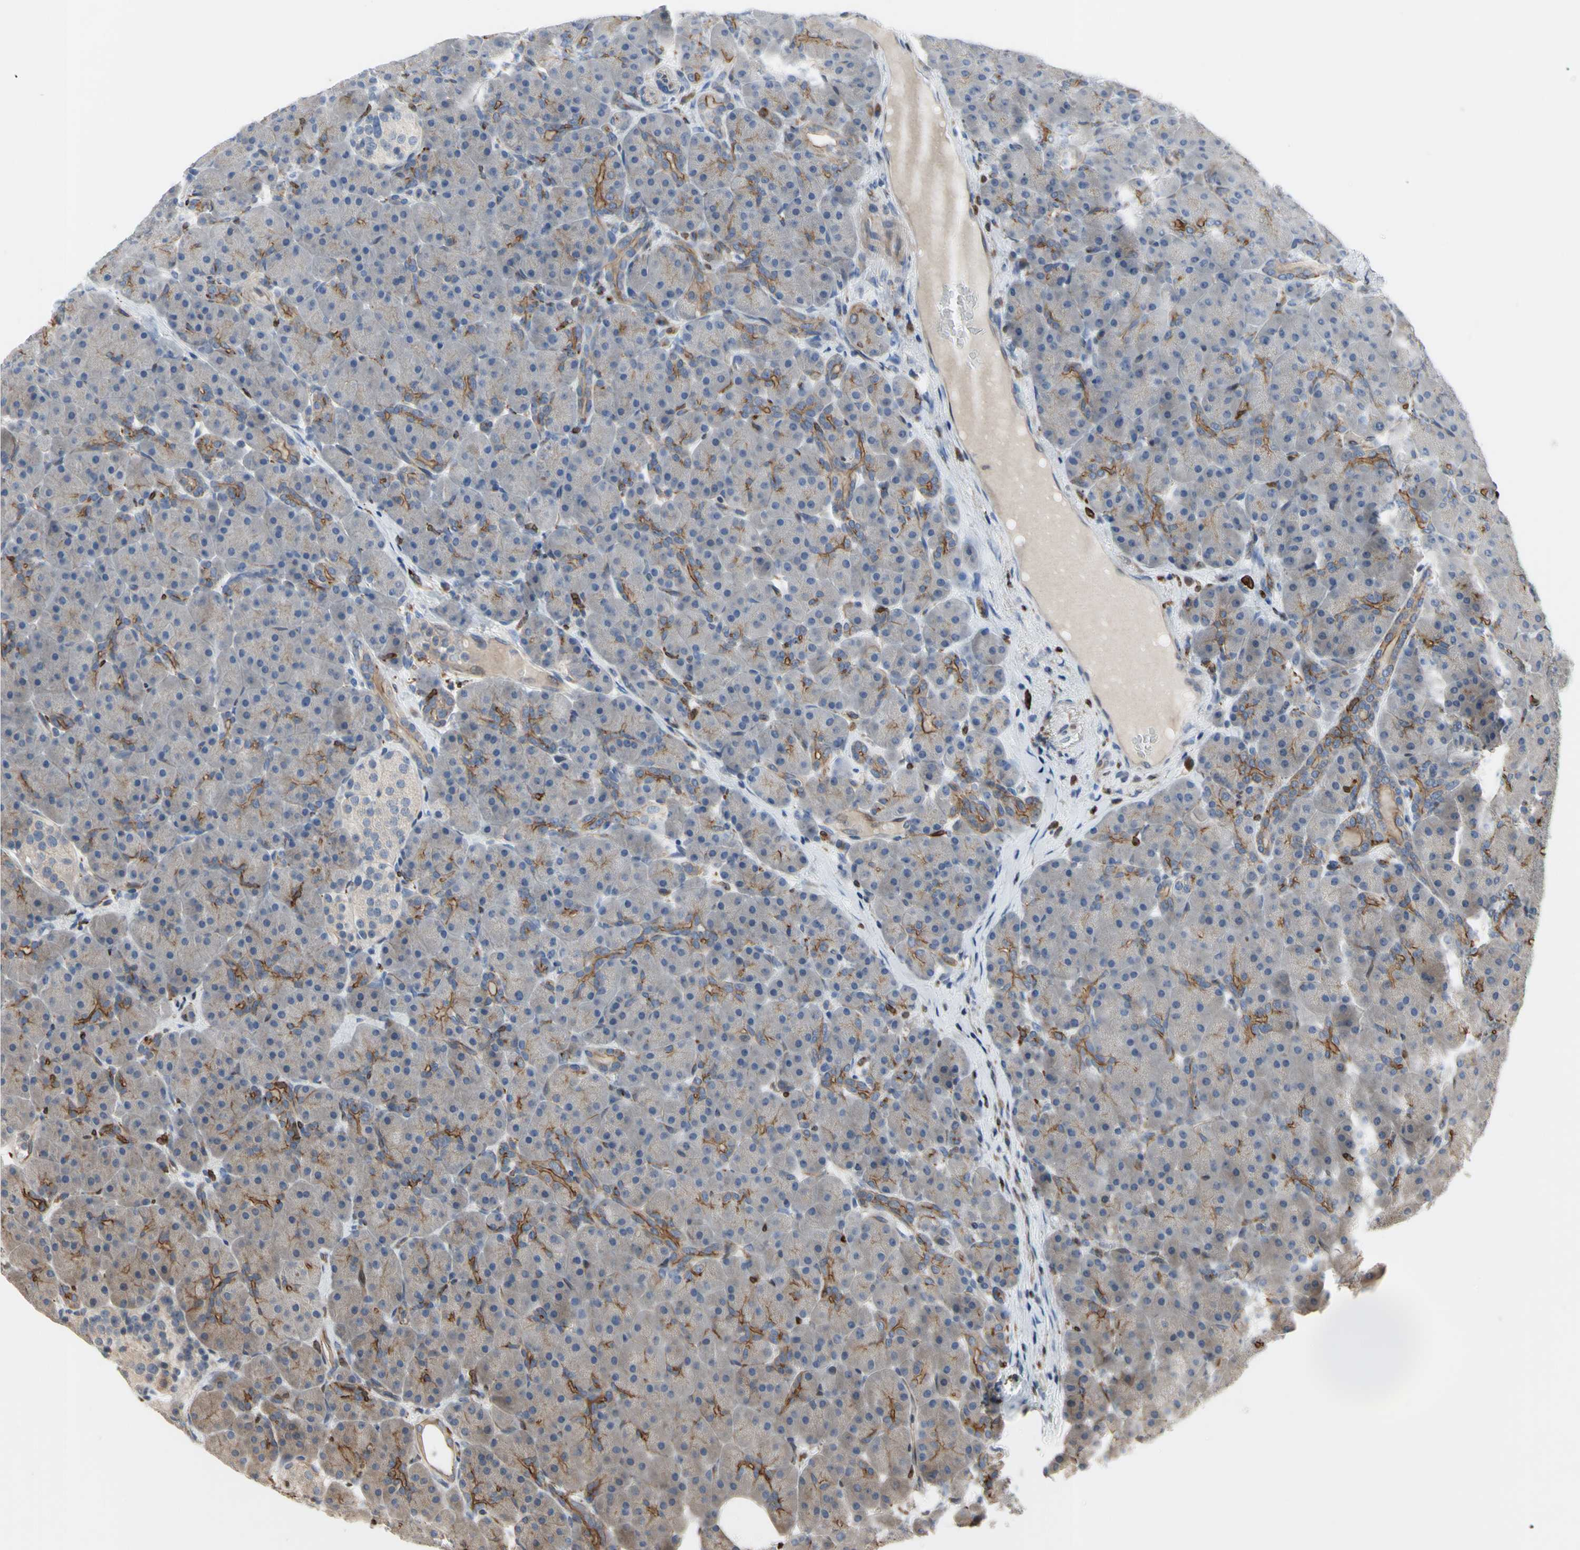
{"staining": {"intensity": "moderate", "quantity": "<25%", "location": "cytoplasmic/membranous"}, "tissue": "pancreas", "cell_type": "Exocrine glandular cells", "image_type": "normal", "snomed": [{"axis": "morphology", "description": "Normal tissue, NOS"}, {"axis": "topography", "description": "Pancreas"}], "caption": "Immunohistochemistry of benign human pancreas exhibits low levels of moderate cytoplasmic/membranous positivity in about <25% of exocrine glandular cells.", "gene": "PLXNA2", "patient": {"sex": "male", "age": 66}}